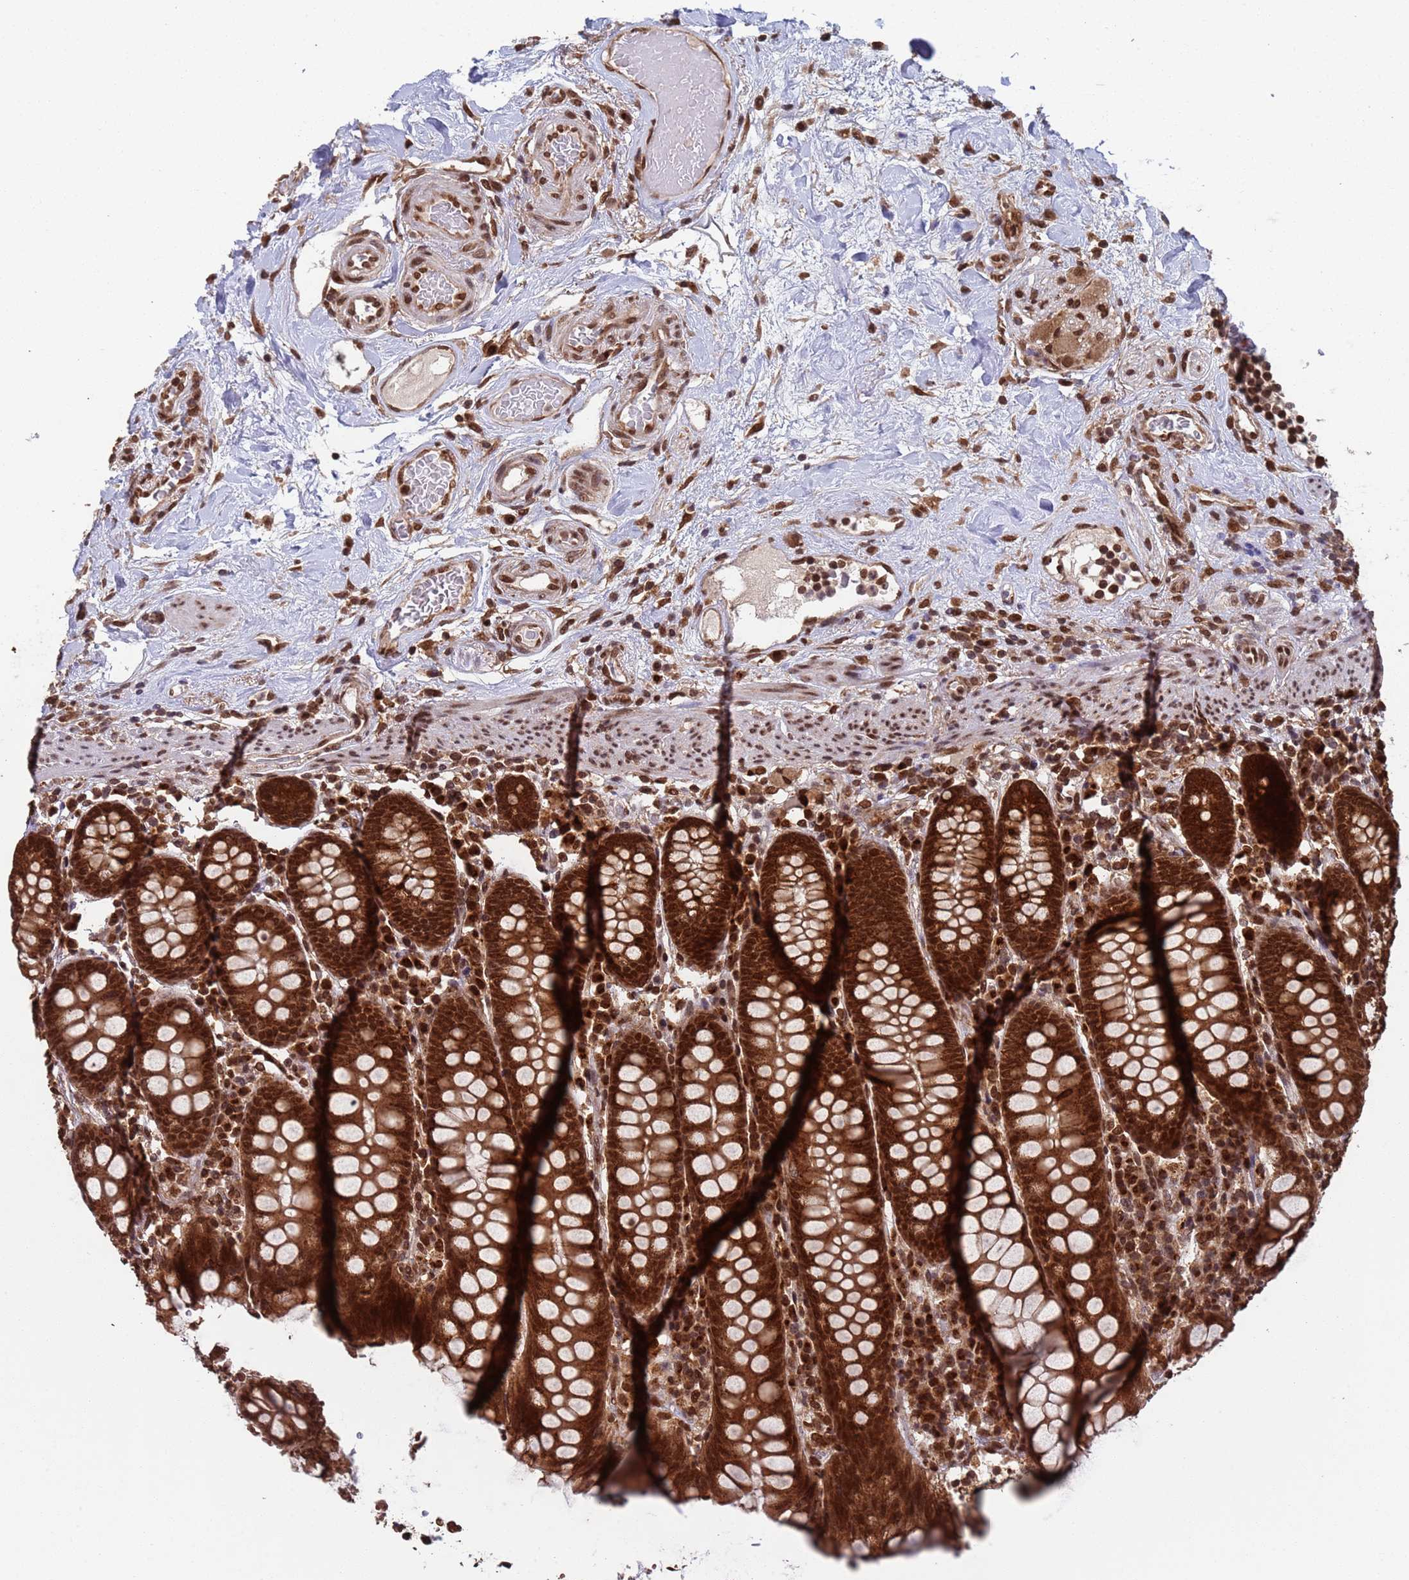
{"staining": {"intensity": "moderate", "quantity": ">75%", "location": "cytoplasmic/membranous,nuclear"}, "tissue": "colon", "cell_type": "Endothelial cells", "image_type": "normal", "snomed": [{"axis": "morphology", "description": "Normal tissue, NOS"}, {"axis": "topography", "description": "Colon"}], "caption": "An IHC image of normal tissue is shown. Protein staining in brown highlights moderate cytoplasmic/membranous,nuclear positivity in colon within endothelial cells. Immunohistochemistry (ihc) stains the protein of interest in brown and the nuclei are stained blue.", "gene": "FUBP3", "patient": {"sex": "female", "age": 79}}